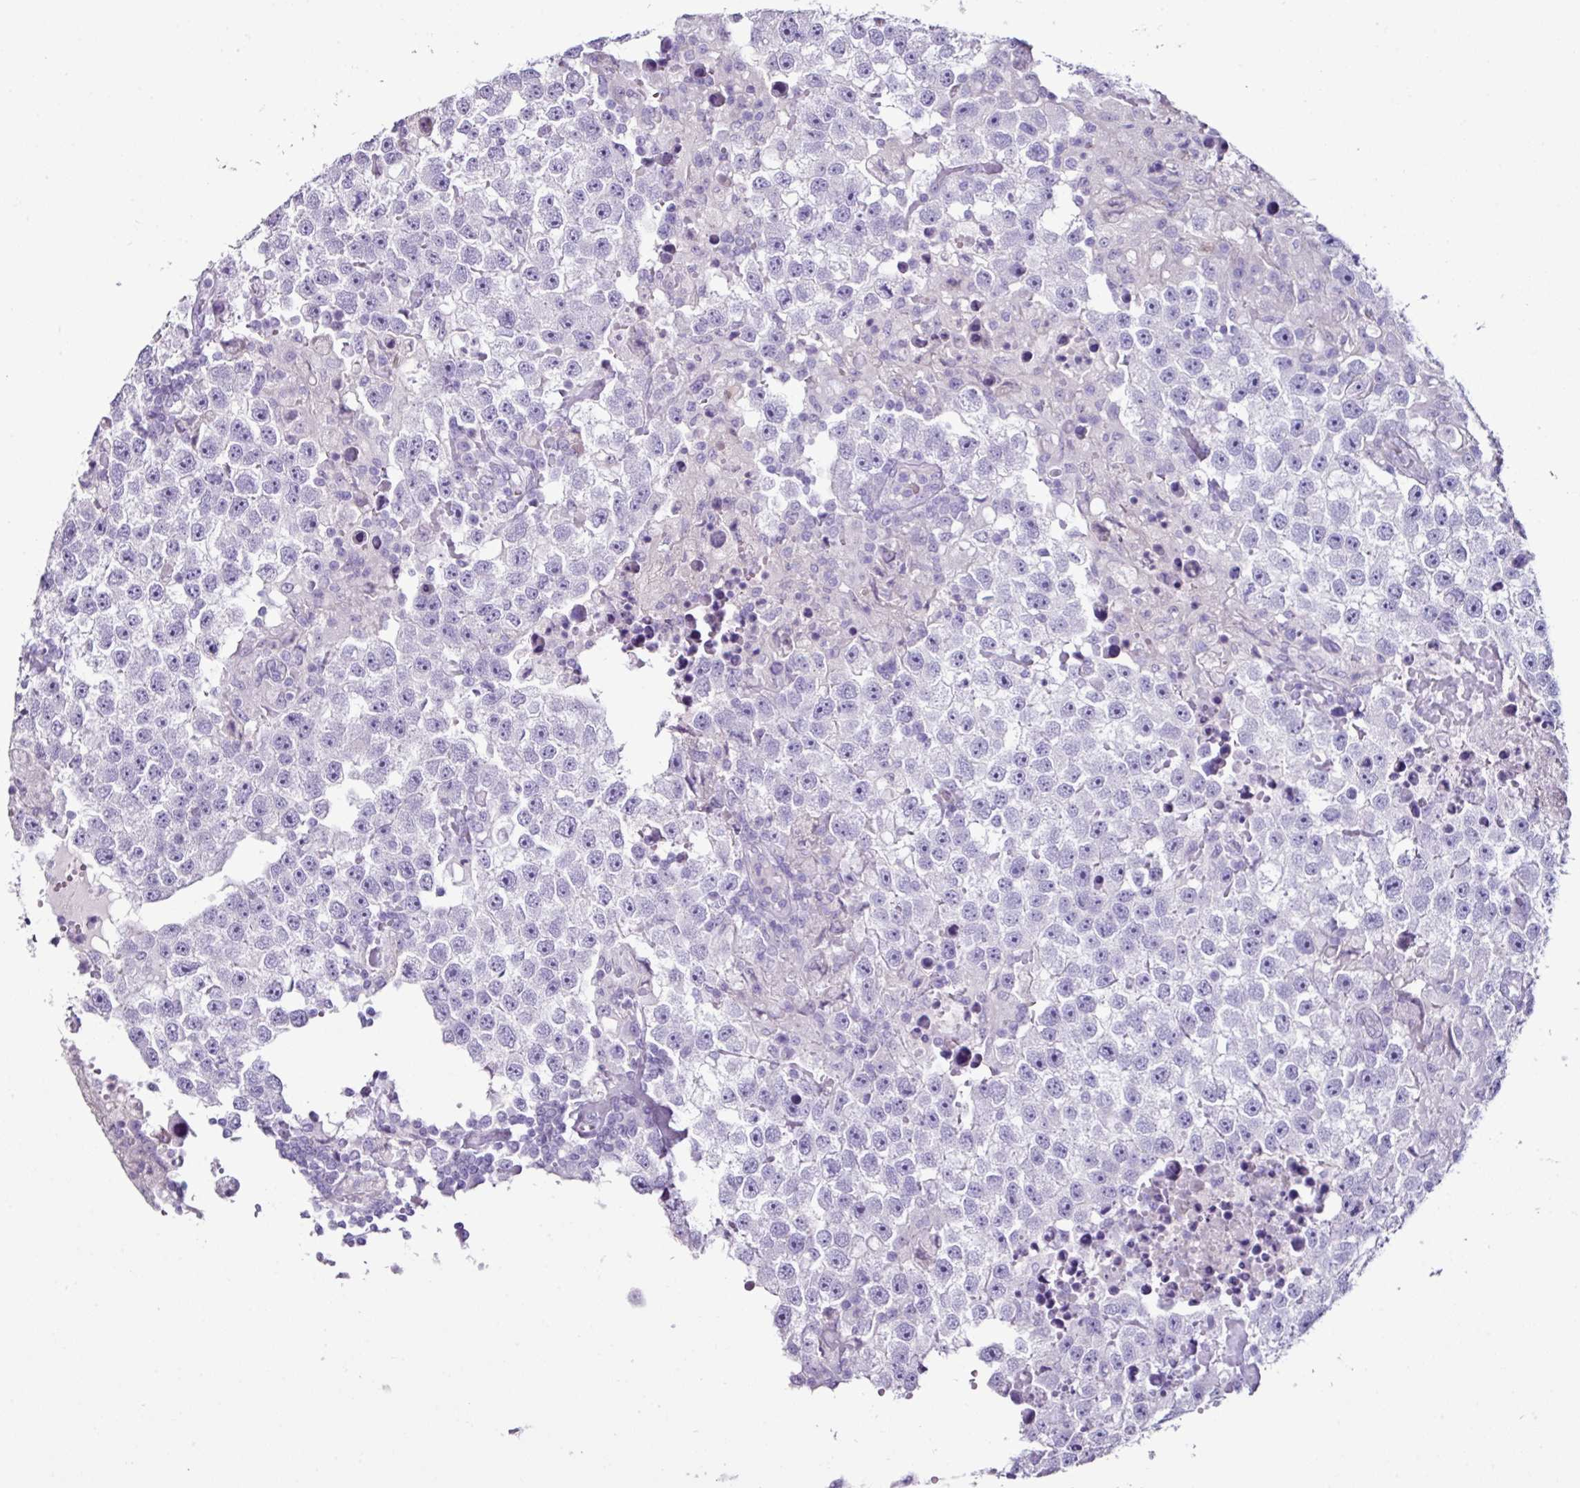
{"staining": {"intensity": "negative", "quantity": "none", "location": "none"}, "tissue": "testis cancer", "cell_type": "Tumor cells", "image_type": "cancer", "snomed": [{"axis": "morphology", "description": "Carcinoma, Embryonal, NOS"}, {"axis": "topography", "description": "Testis"}], "caption": "Immunohistochemistry (IHC) of testis cancer (embryonal carcinoma) exhibits no expression in tumor cells. Brightfield microscopy of immunohistochemistry stained with DAB (3,3'-diaminobenzidine) (brown) and hematoxylin (blue), captured at high magnification.", "gene": "GLP2R", "patient": {"sex": "male", "age": 83}}